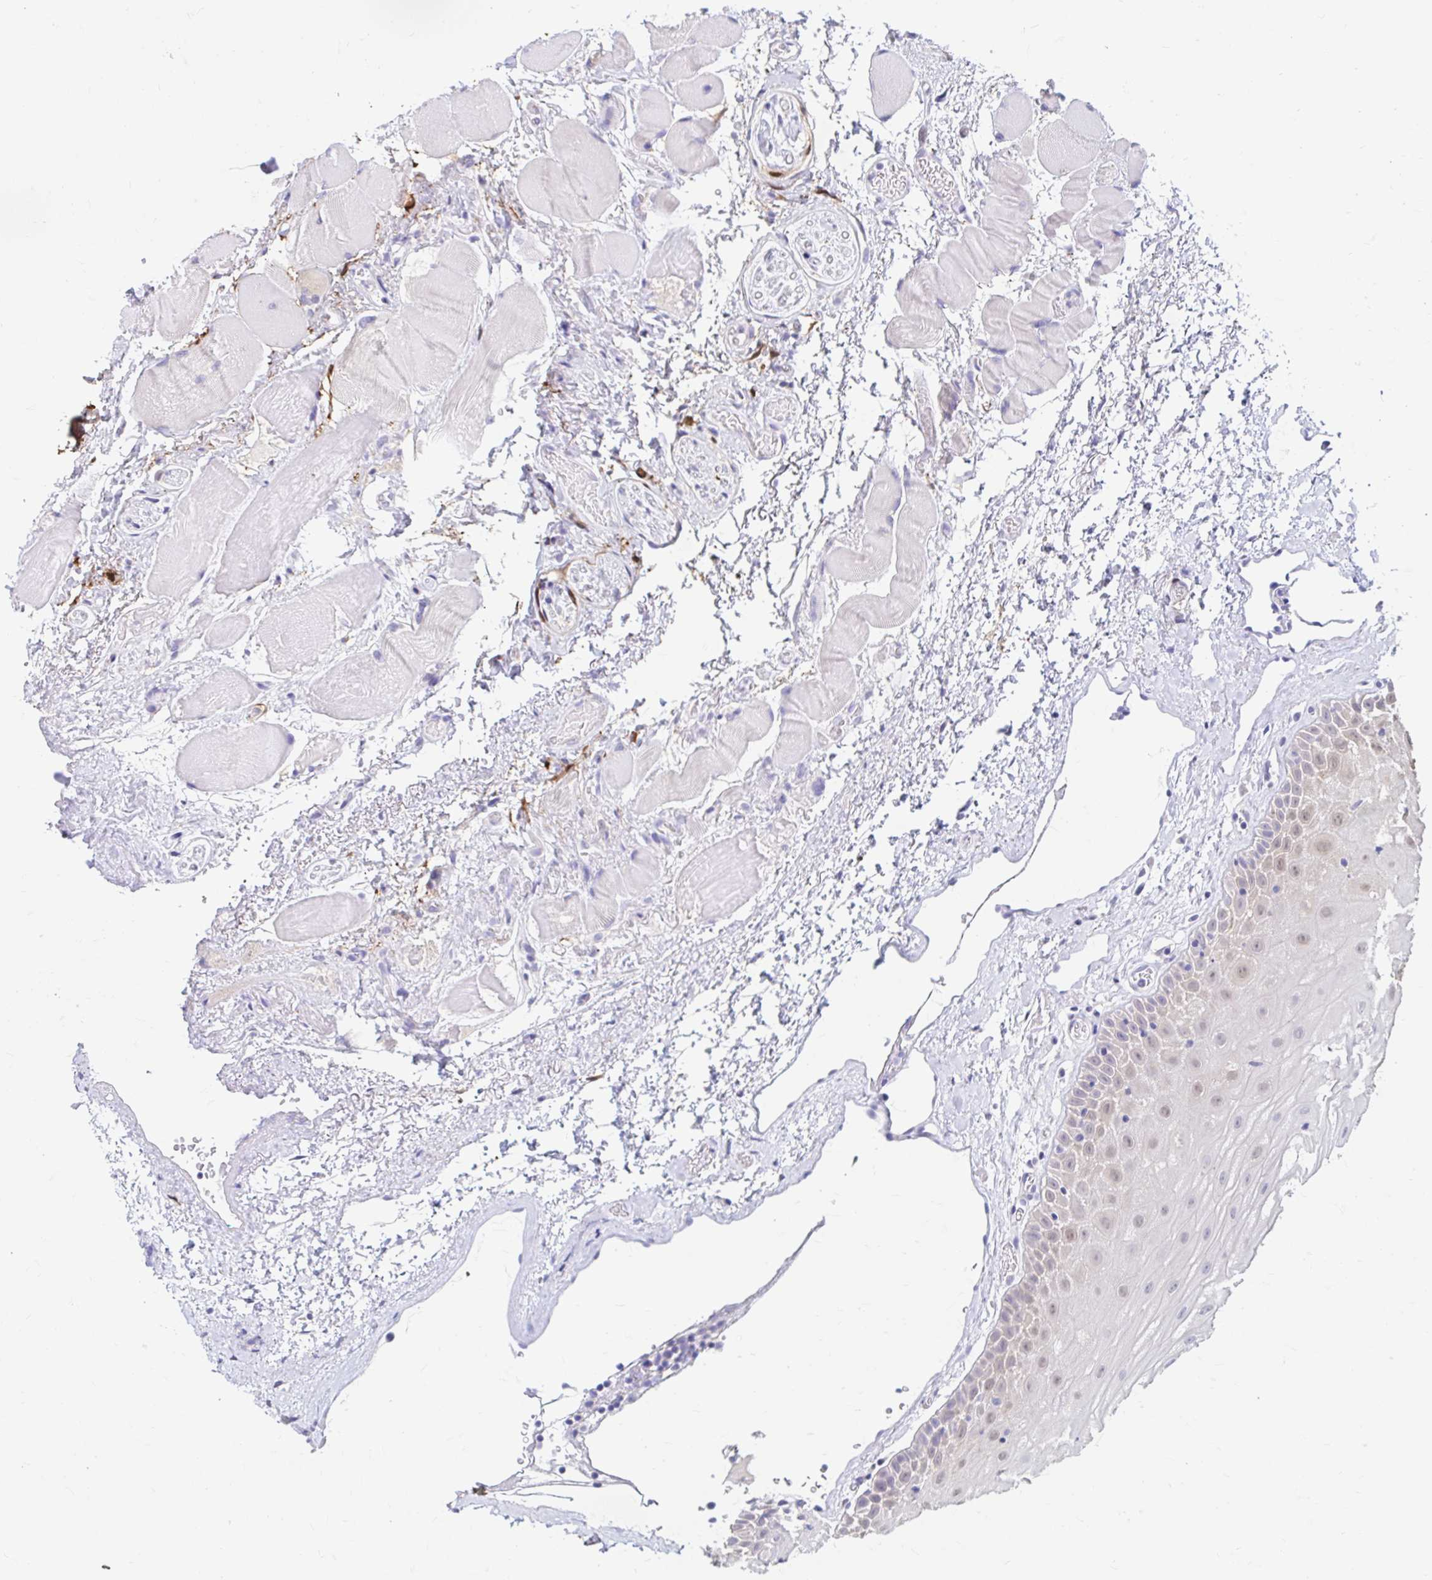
{"staining": {"intensity": "weak", "quantity": "<25%", "location": "nuclear"}, "tissue": "oral mucosa", "cell_type": "Squamous epithelial cells", "image_type": "normal", "snomed": [{"axis": "morphology", "description": "Normal tissue, NOS"}, {"axis": "topography", "description": "Oral tissue"}], "caption": "This micrograph is of unremarkable oral mucosa stained with IHC to label a protein in brown with the nuclei are counter-stained blue. There is no positivity in squamous epithelial cells. (Stains: DAB (3,3'-diaminobenzidine) IHC with hematoxylin counter stain, Microscopy: brightfield microscopy at high magnification).", "gene": "ADH1A", "patient": {"sex": "female", "age": 82}}